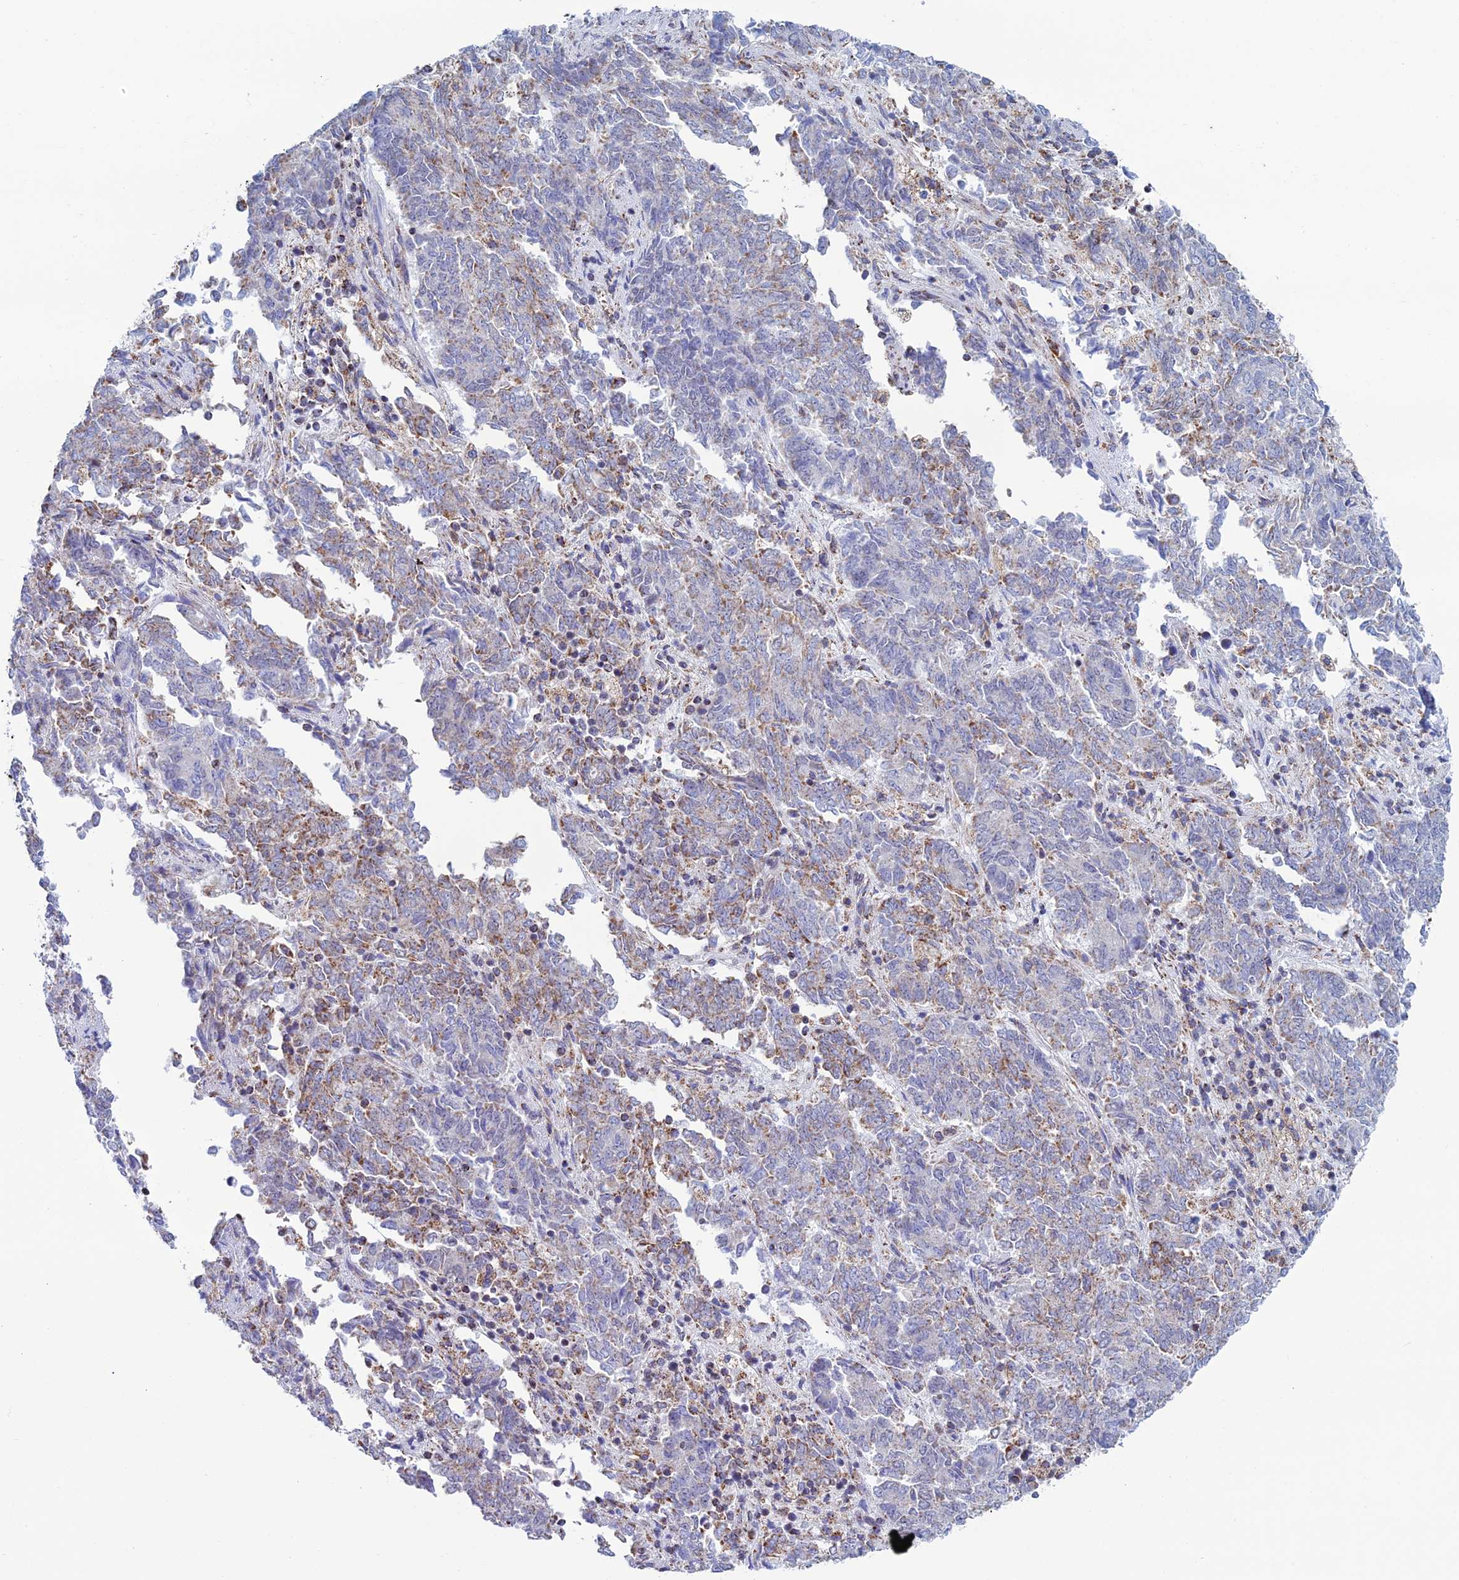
{"staining": {"intensity": "moderate", "quantity": "<25%", "location": "cytoplasmic/membranous"}, "tissue": "endometrial cancer", "cell_type": "Tumor cells", "image_type": "cancer", "snomed": [{"axis": "morphology", "description": "Adenocarcinoma, NOS"}, {"axis": "topography", "description": "Endometrium"}], "caption": "A histopathology image of endometrial cancer stained for a protein reveals moderate cytoplasmic/membranous brown staining in tumor cells.", "gene": "ZNG1B", "patient": {"sex": "female", "age": 80}}